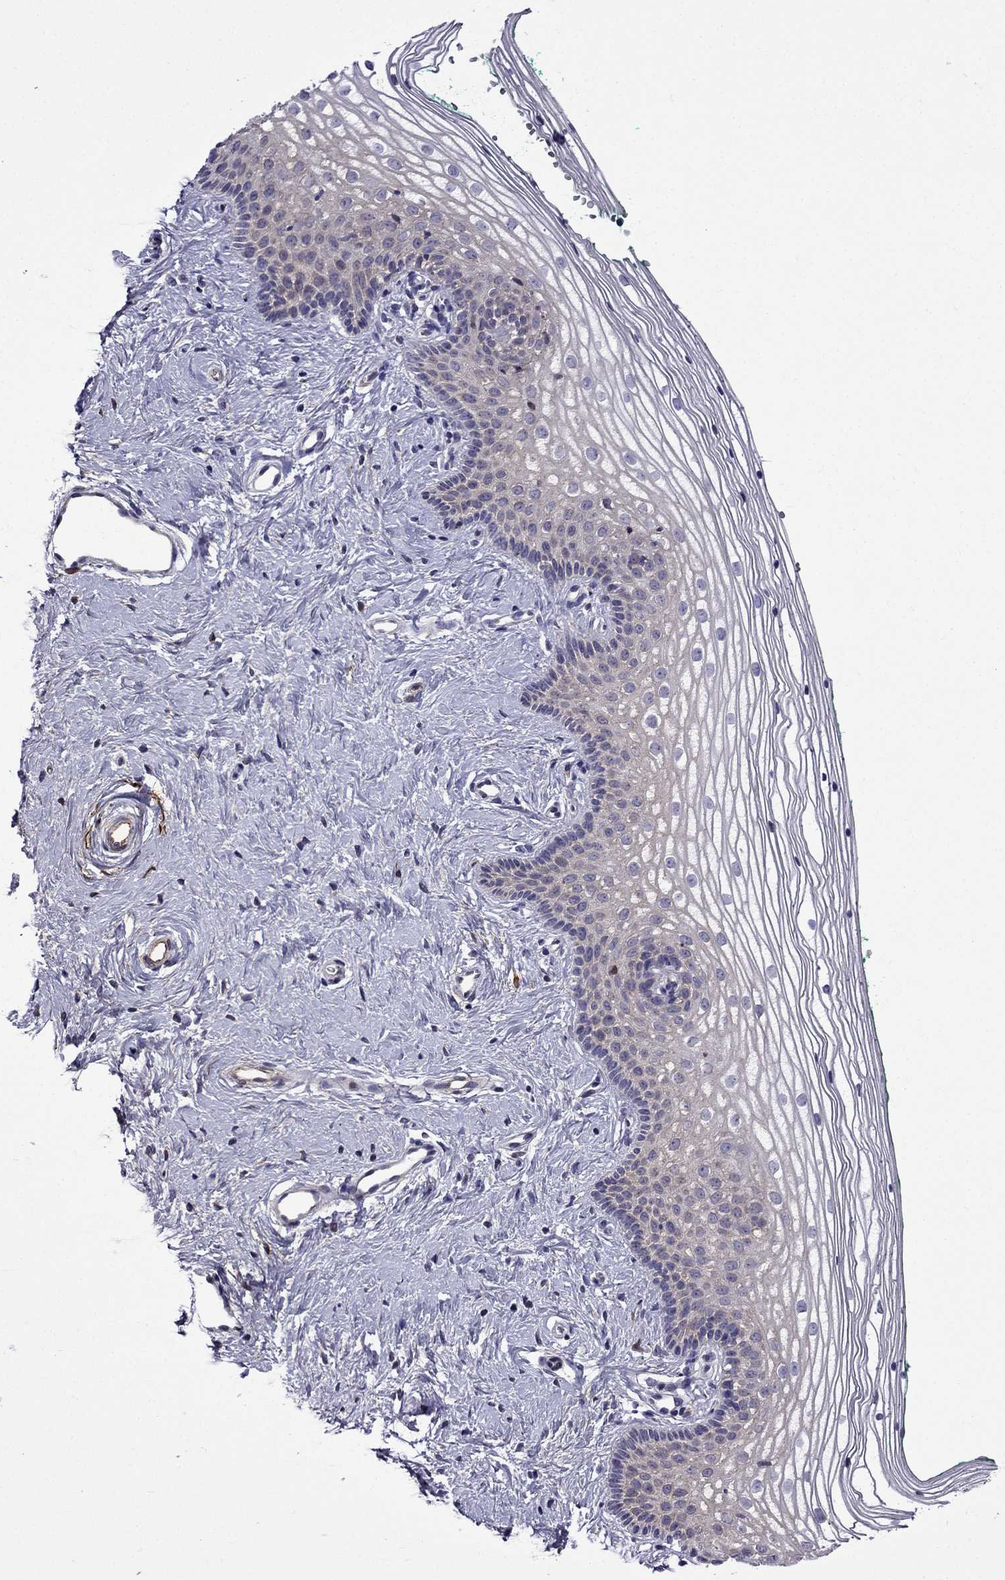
{"staining": {"intensity": "negative", "quantity": "none", "location": "none"}, "tissue": "vagina", "cell_type": "Squamous epithelial cells", "image_type": "normal", "snomed": [{"axis": "morphology", "description": "Normal tissue, NOS"}, {"axis": "topography", "description": "Vagina"}], "caption": "There is no significant staining in squamous epithelial cells of vagina. Brightfield microscopy of immunohistochemistry stained with DAB (3,3'-diaminobenzidine) (brown) and hematoxylin (blue), captured at high magnification.", "gene": "PI16", "patient": {"sex": "female", "age": 36}}